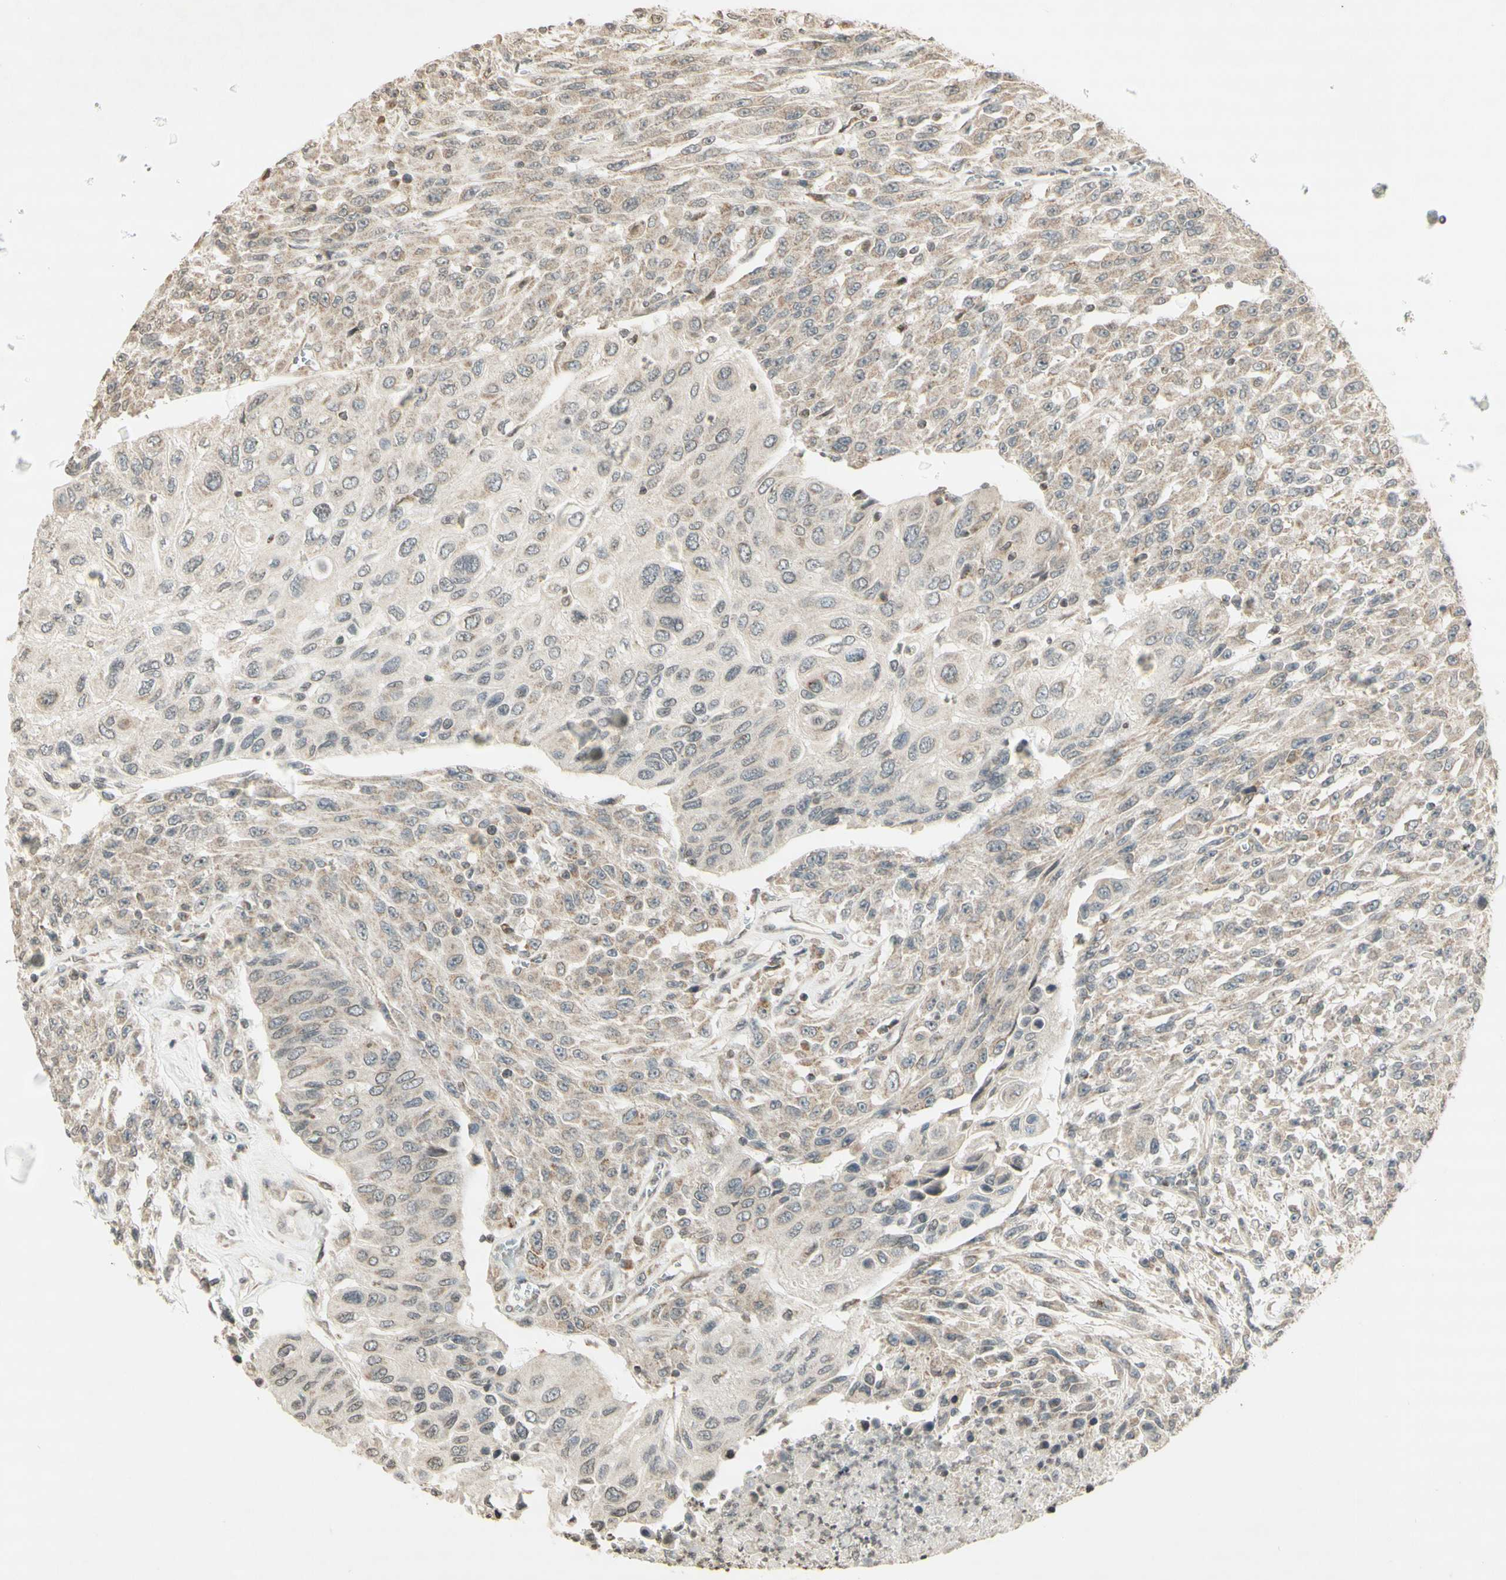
{"staining": {"intensity": "weak", "quantity": "<25%", "location": "cytoplasmic/membranous"}, "tissue": "urothelial cancer", "cell_type": "Tumor cells", "image_type": "cancer", "snomed": [{"axis": "morphology", "description": "Urothelial carcinoma, High grade"}, {"axis": "topography", "description": "Urinary bladder"}], "caption": "An image of urothelial carcinoma (high-grade) stained for a protein reveals no brown staining in tumor cells.", "gene": "CCNI", "patient": {"sex": "male", "age": 66}}